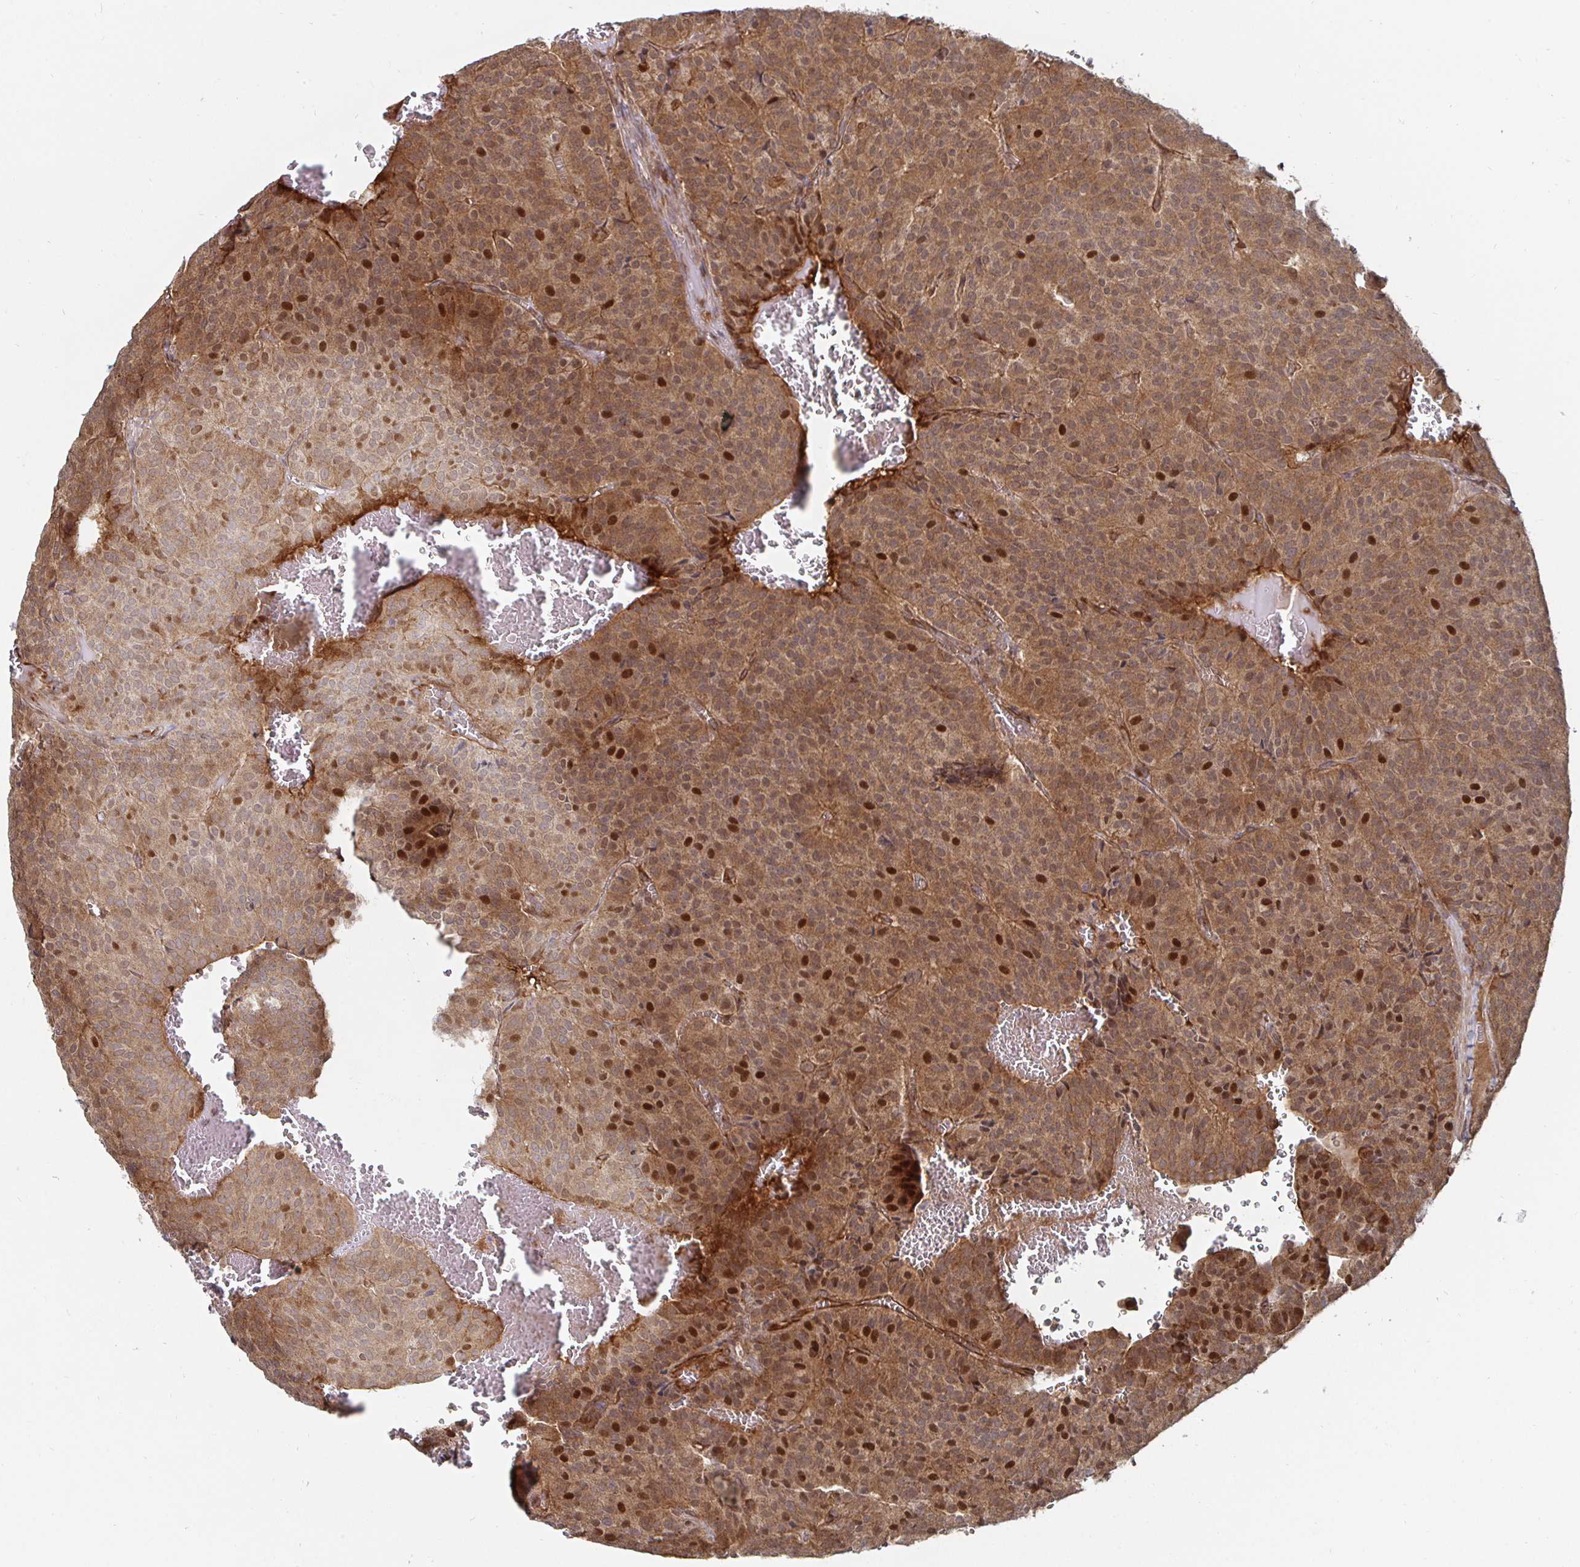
{"staining": {"intensity": "moderate", "quantity": ">75%", "location": "cytoplasmic/membranous,nuclear"}, "tissue": "carcinoid", "cell_type": "Tumor cells", "image_type": "cancer", "snomed": [{"axis": "morphology", "description": "Carcinoid, malignant, NOS"}, {"axis": "topography", "description": "Lung"}], "caption": "Carcinoid stained for a protein (brown) demonstrates moderate cytoplasmic/membranous and nuclear positive expression in about >75% of tumor cells.", "gene": "TBKBP1", "patient": {"sex": "male", "age": 70}}